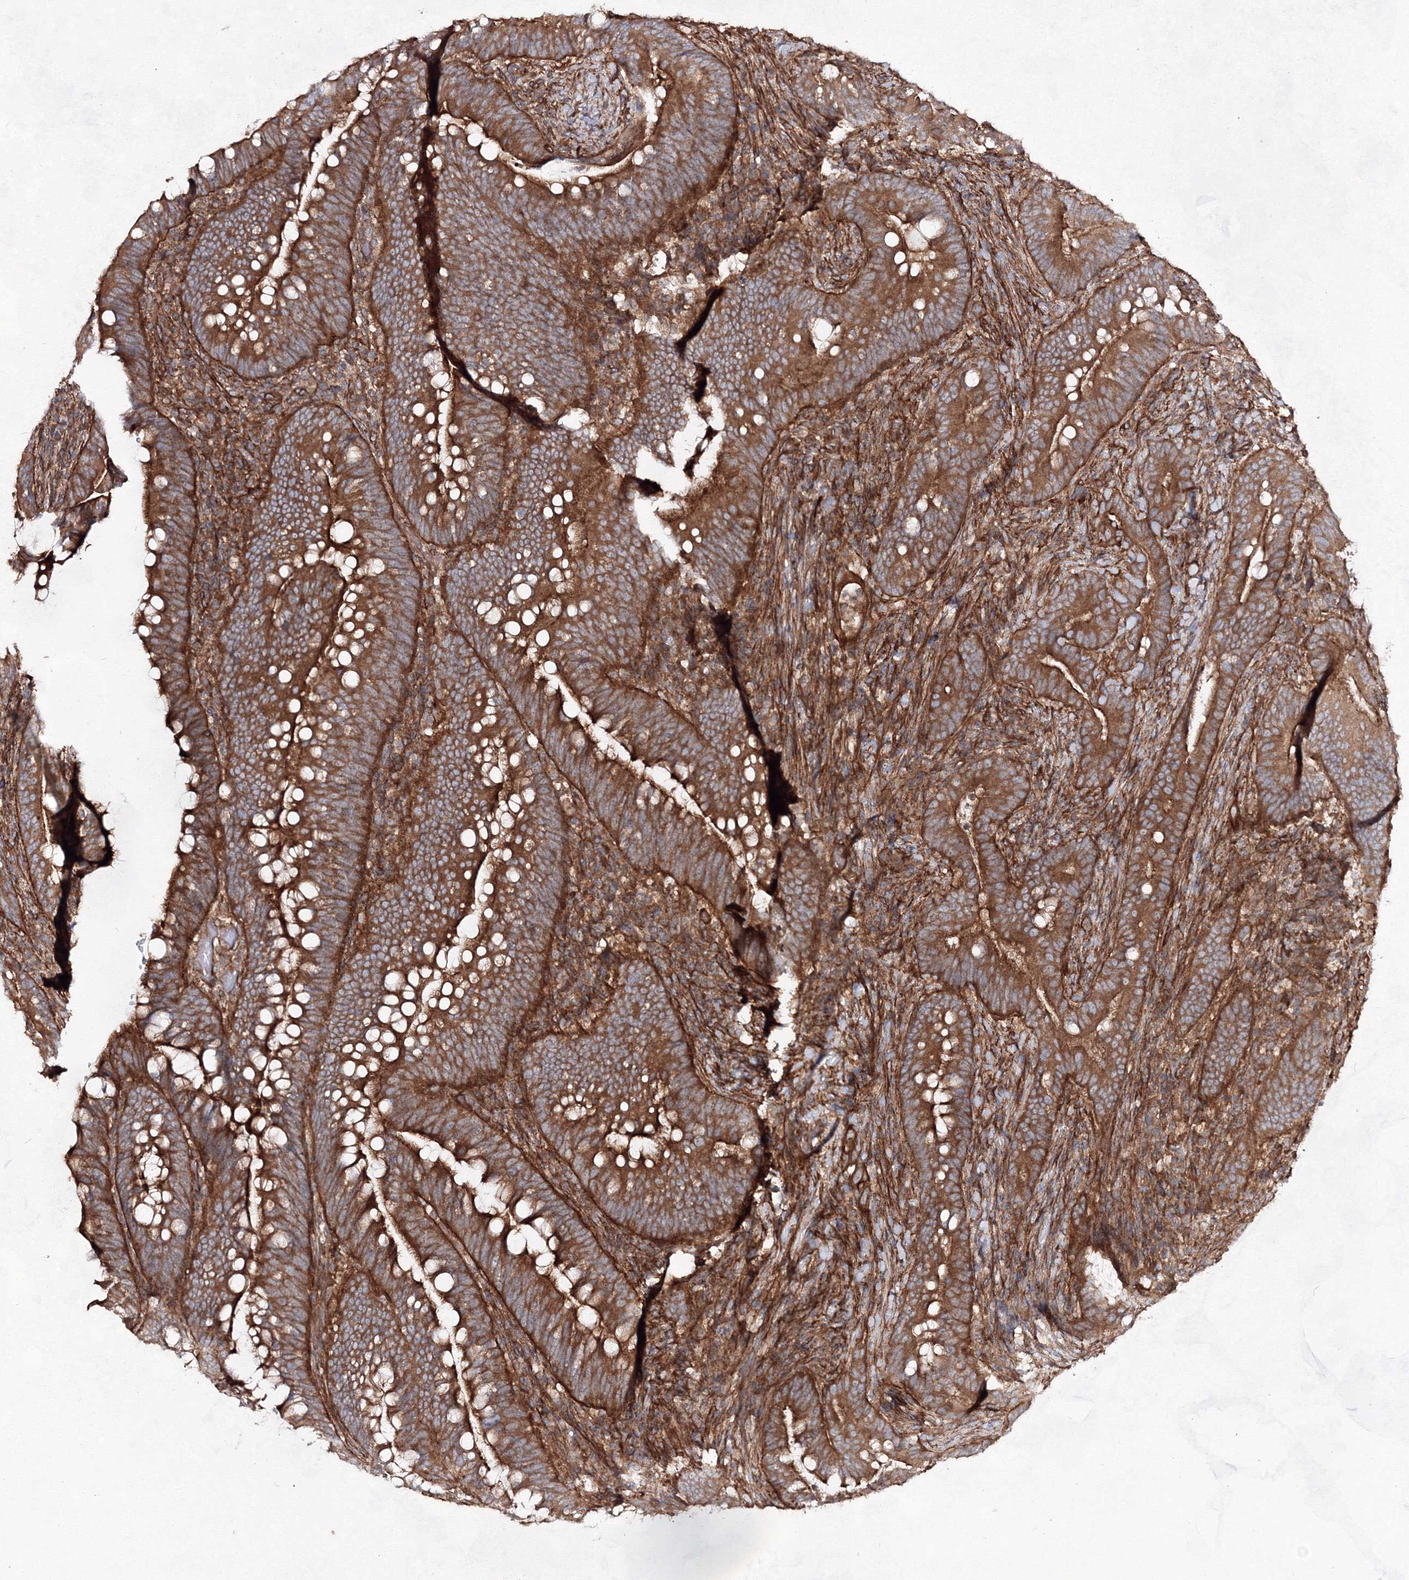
{"staining": {"intensity": "strong", "quantity": ">75%", "location": "cytoplasmic/membranous"}, "tissue": "colorectal cancer", "cell_type": "Tumor cells", "image_type": "cancer", "snomed": [{"axis": "morphology", "description": "Adenocarcinoma, NOS"}, {"axis": "topography", "description": "Colon"}], "caption": "This micrograph shows colorectal cancer (adenocarcinoma) stained with immunohistochemistry (IHC) to label a protein in brown. The cytoplasmic/membranous of tumor cells show strong positivity for the protein. Nuclei are counter-stained blue.", "gene": "EXOC6", "patient": {"sex": "female", "age": 66}}